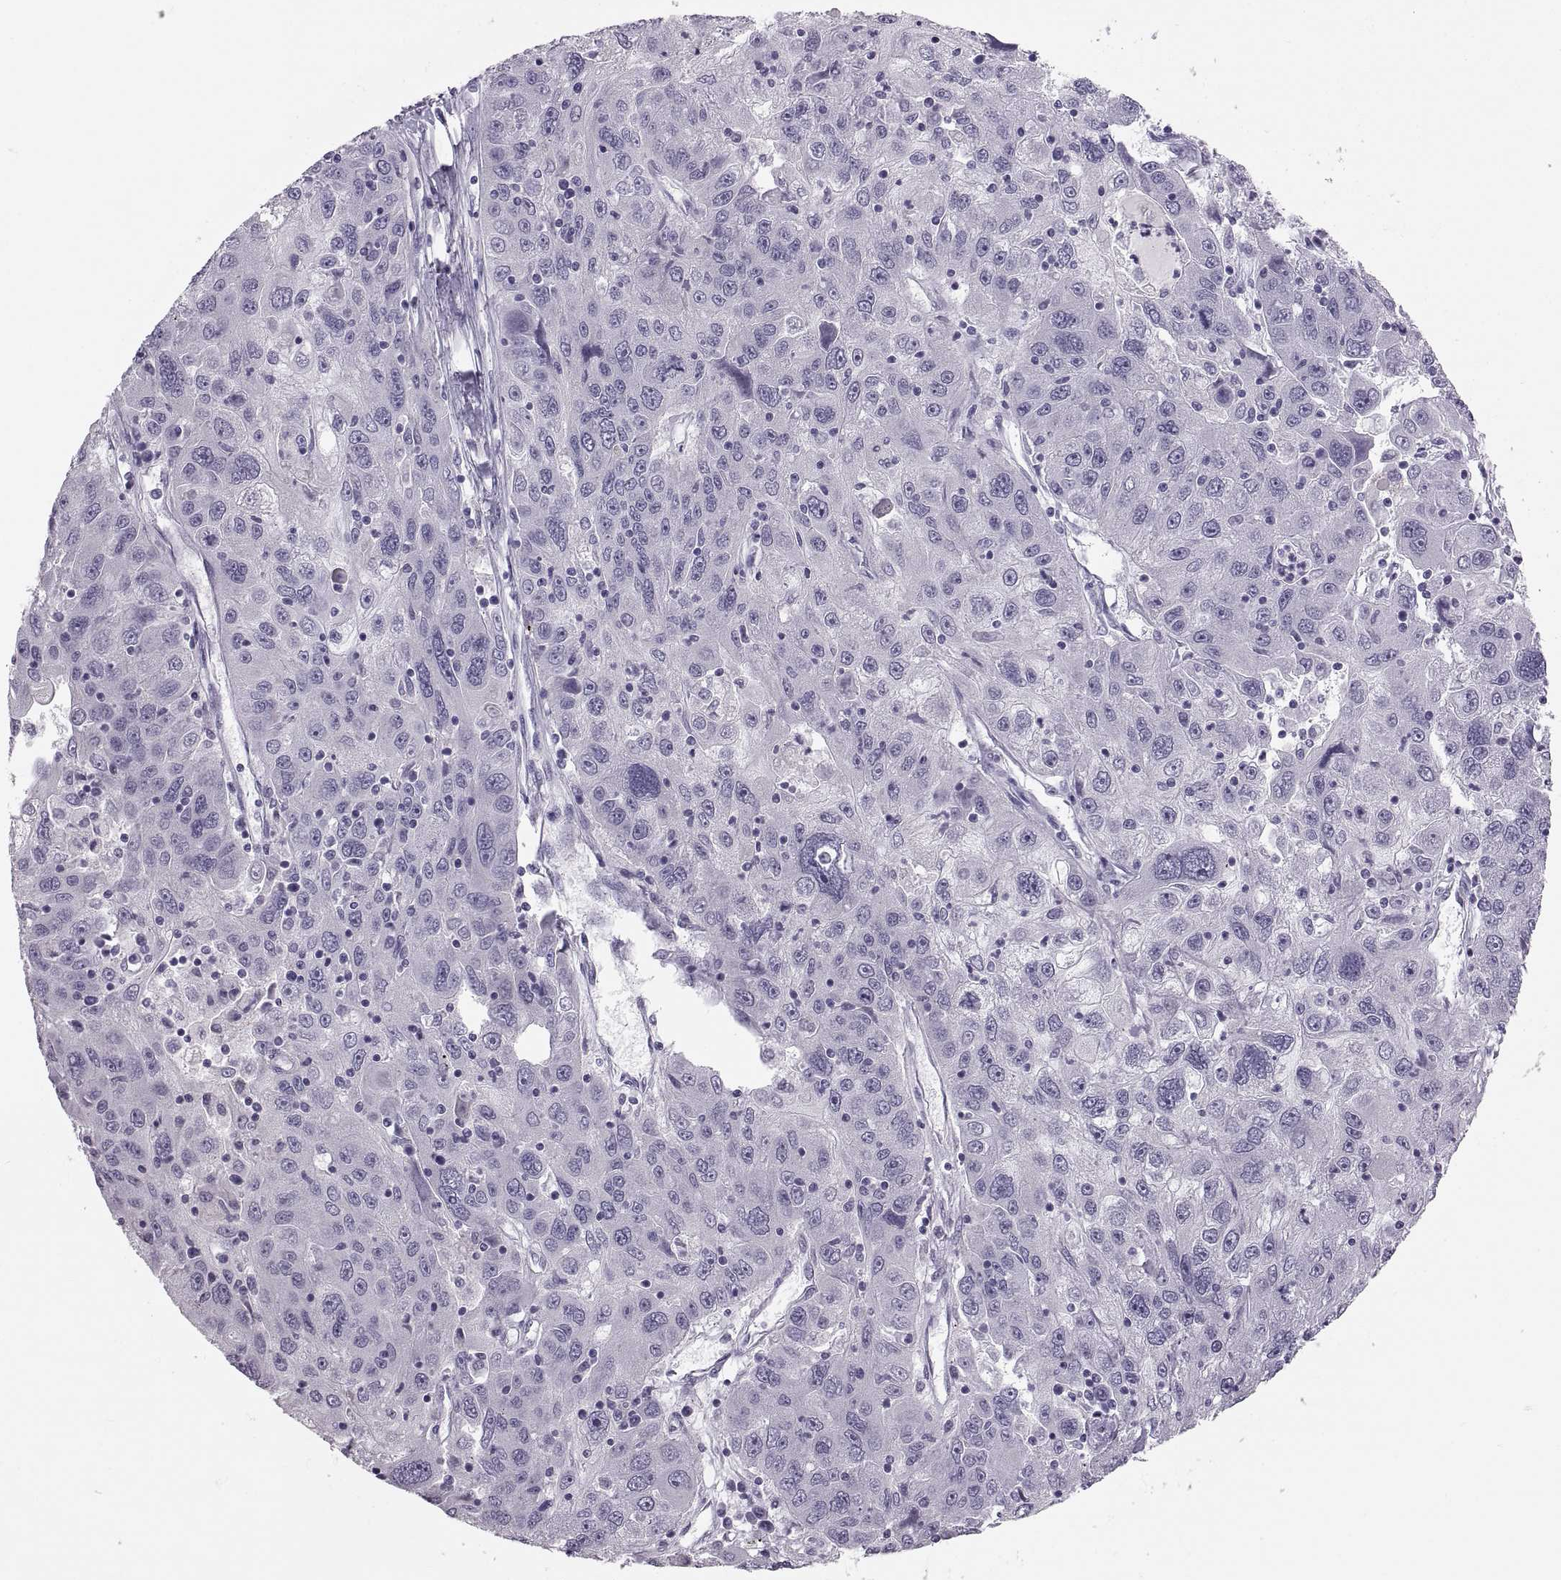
{"staining": {"intensity": "negative", "quantity": "none", "location": "none"}, "tissue": "stomach cancer", "cell_type": "Tumor cells", "image_type": "cancer", "snomed": [{"axis": "morphology", "description": "Adenocarcinoma, NOS"}, {"axis": "topography", "description": "Stomach"}], "caption": "DAB (3,3'-diaminobenzidine) immunohistochemical staining of stomach cancer (adenocarcinoma) reveals no significant expression in tumor cells.", "gene": "ADH6", "patient": {"sex": "male", "age": 56}}